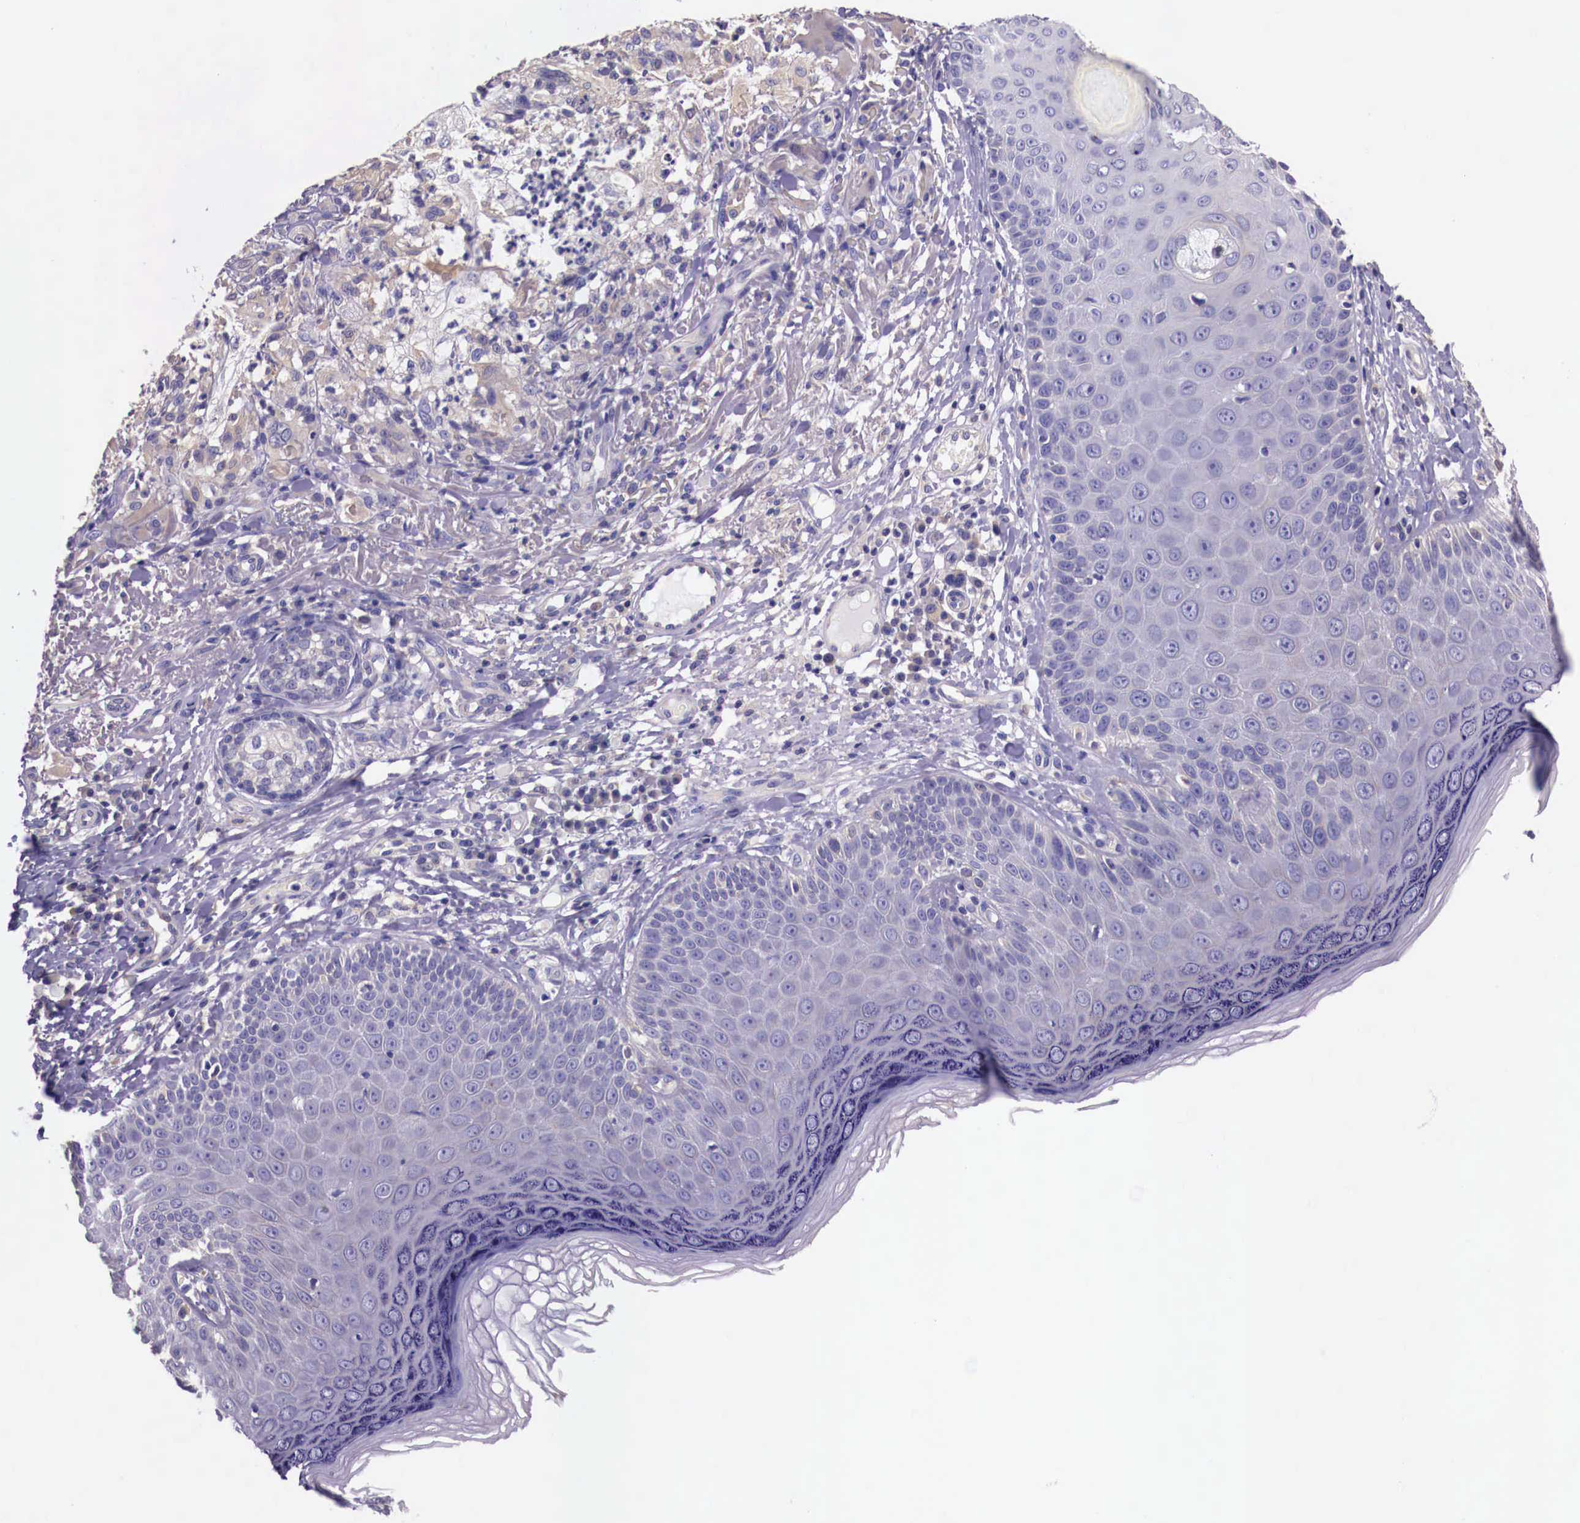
{"staining": {"intensity": "negative", "quantity": "none", "location": "none"}, "tissue": "skin cancer", "cell_type": "Tumor cells", "image_type": "cancer", "snomed": [{"axis": "morphology", "description": "Normal tissue, NOS"}, {"axis": "morphology", "description": "Basal cell carcinoma"}, {"axis": "topography", "description": "Skin"}], "caption": "Skin basal cell carcinoma stained for a protein using immunohistochemistry demonstrates no positivity tumor cells.", "gene": "GRIPAP1", "patient": {"sex": "male", "age": 74}}